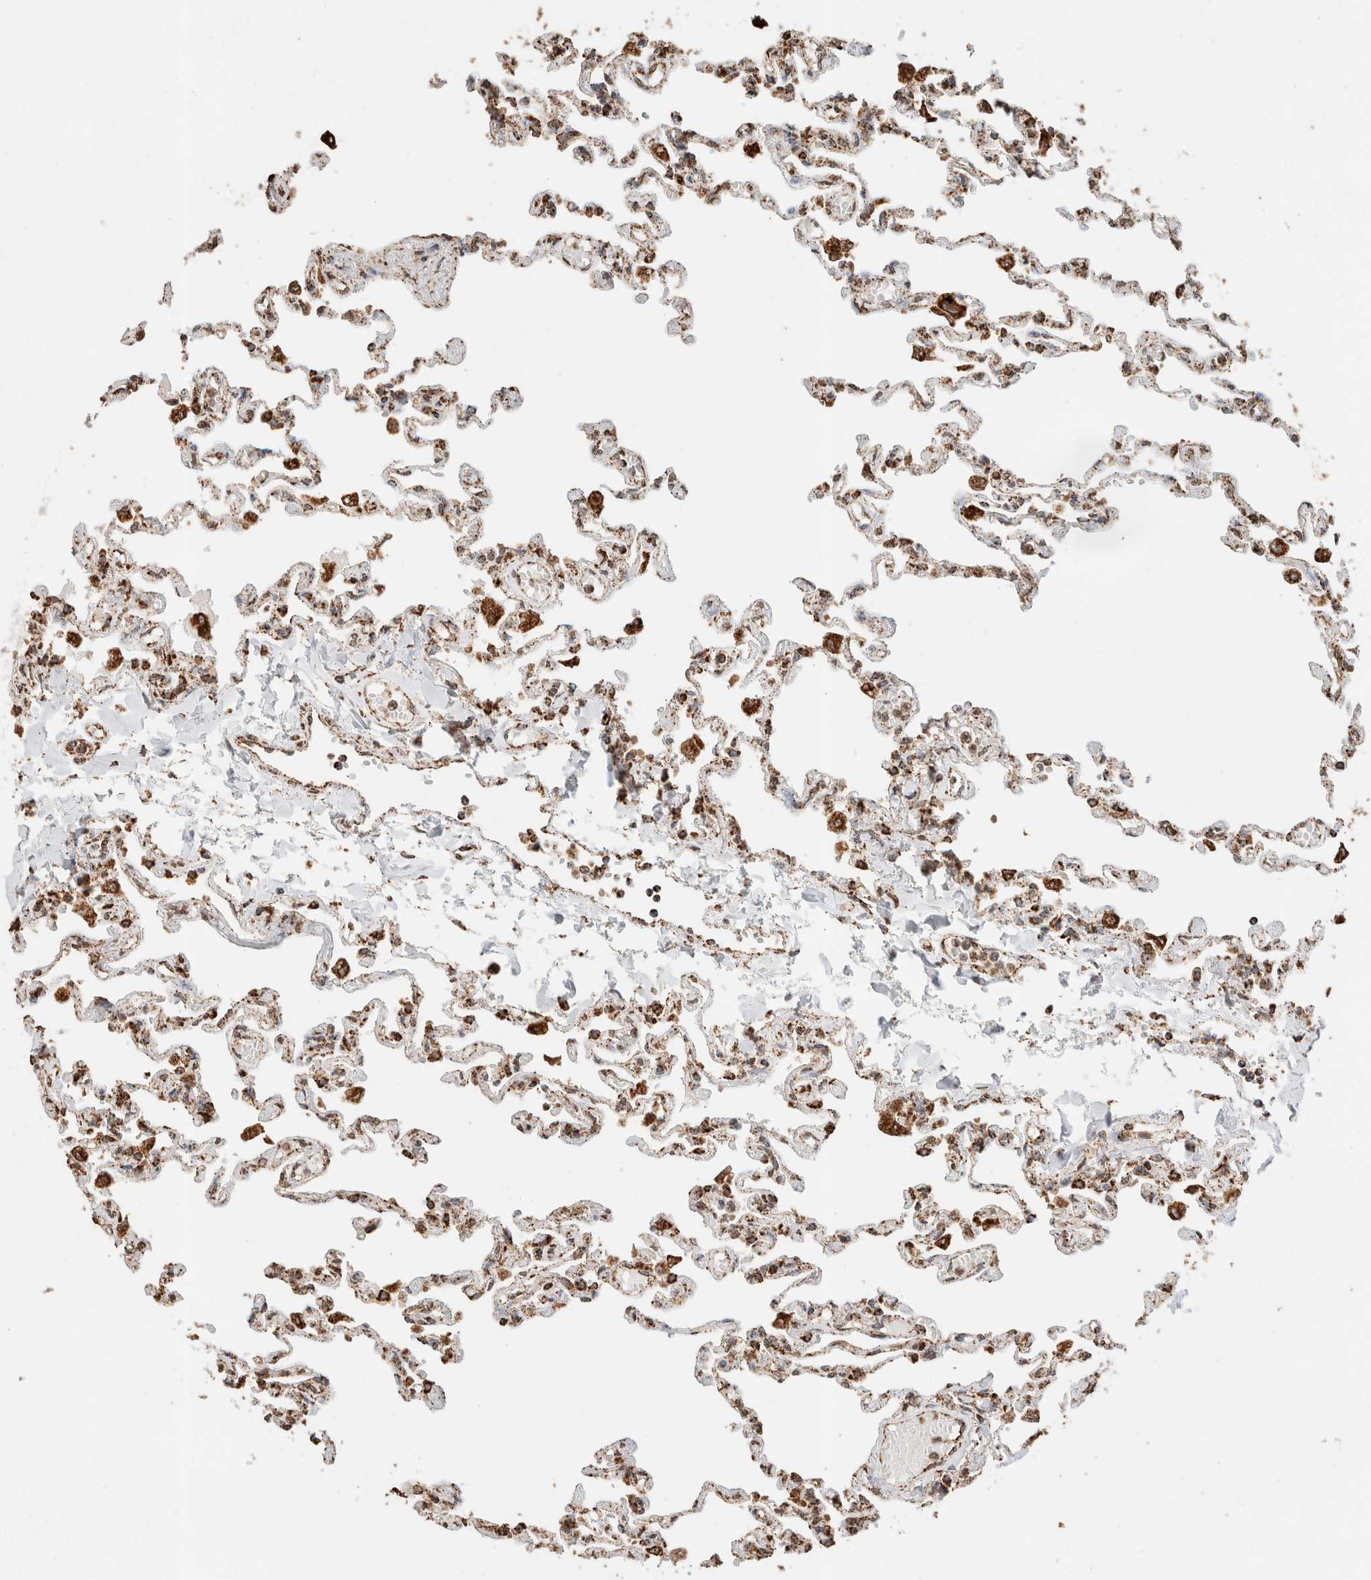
{"staining": {"intensity": "strong", "quantity": ">75%", "location": "cytoplasmic/membranous"}, "tissue": "lung", "cell_type": "Alveolar cells", "image_type": "normal", "snomed": [{"axis": "morphology", "description": "Normal tissue, NOS"}, {"axis": "topography", "description": "Lung"}], "caption": "Protein positivity by IHC reveals strong cytoplasmic/membranous positivity in approximately >75% of alveolar cells in normal lung. (brown staining indicates protein expression, while blue staining denotes nuclei).", "gene": "SDC2", "patient": {"sex": "male", "age": 21}}